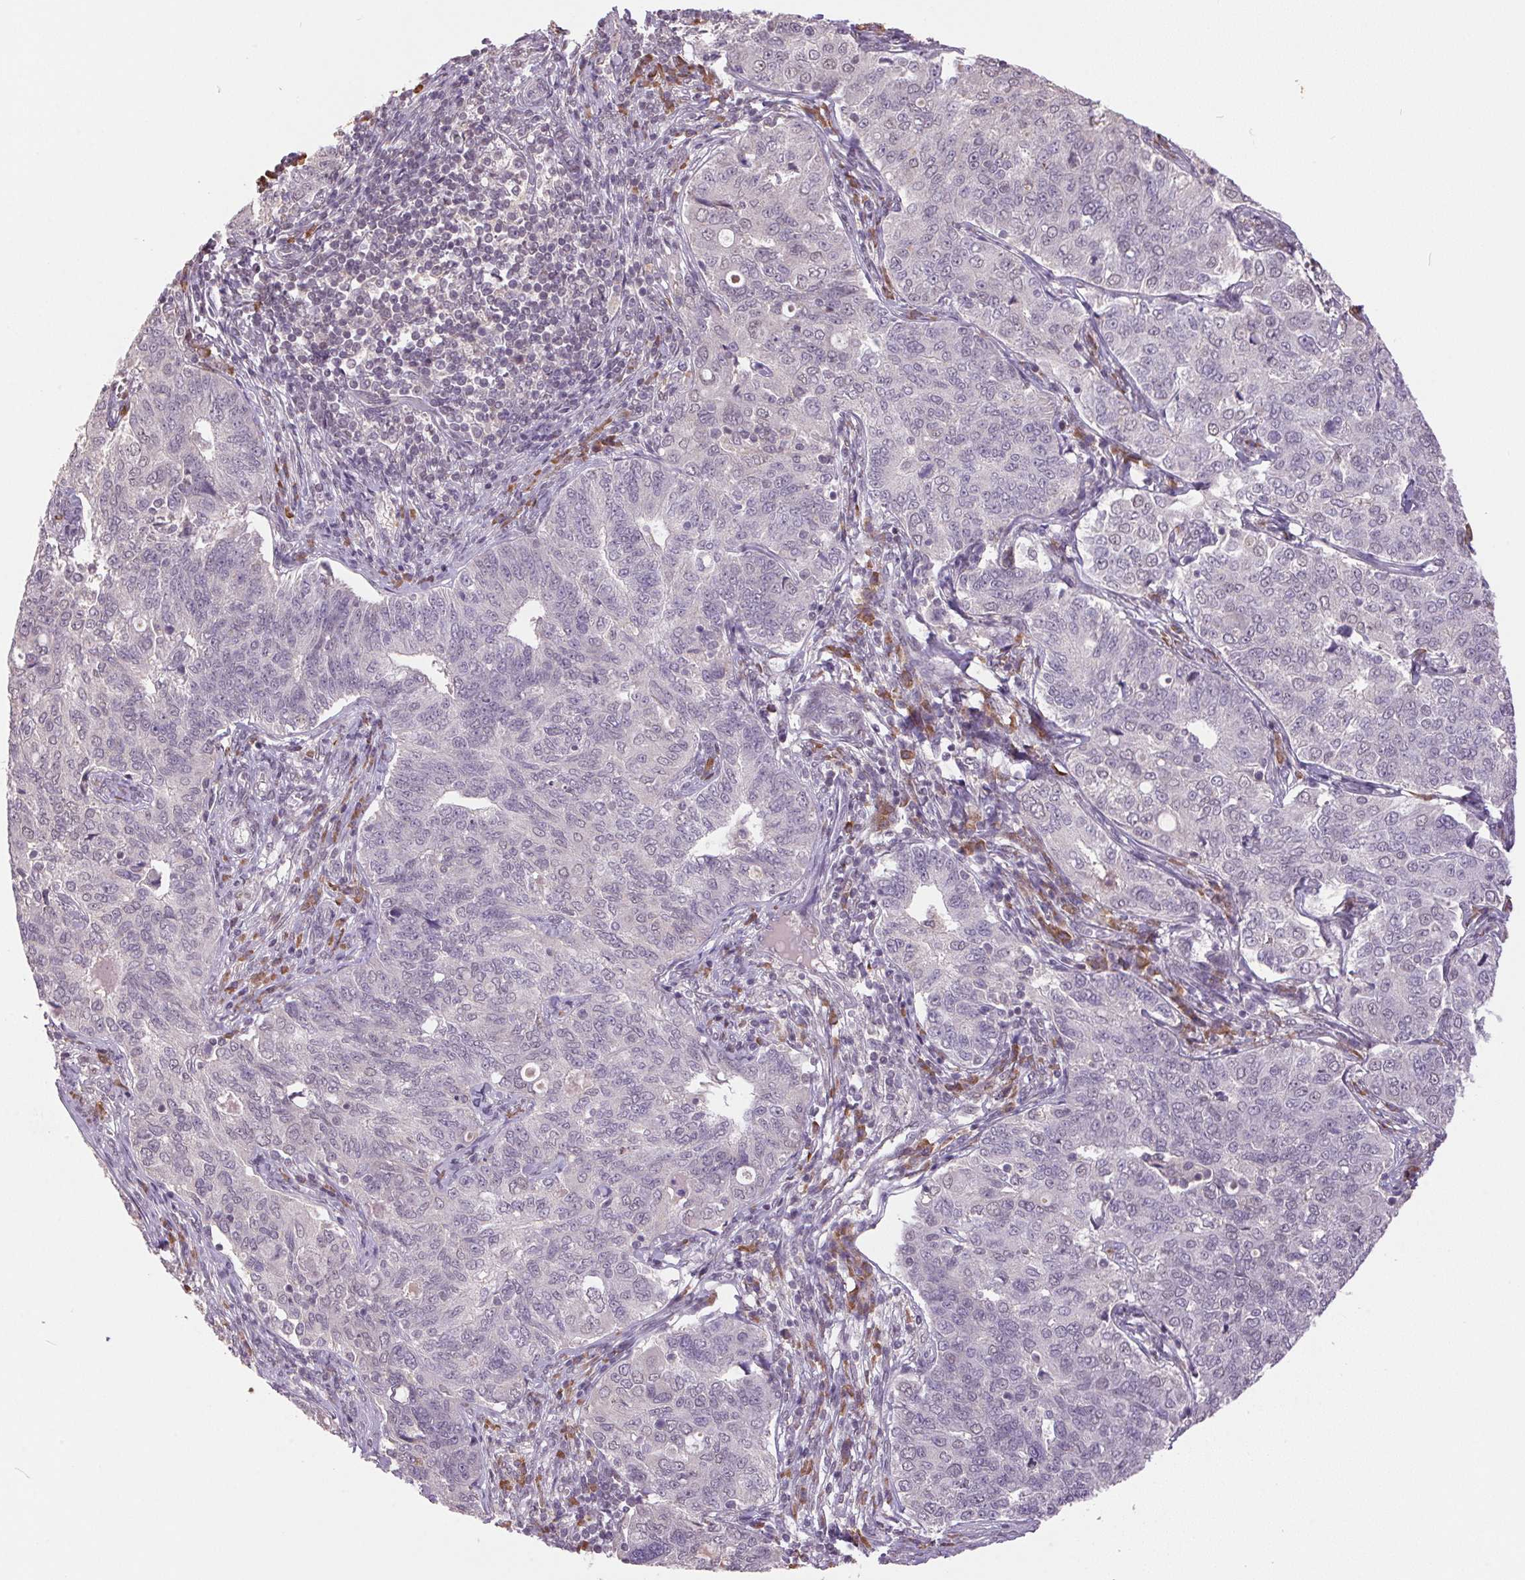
{"staining": {"intensity": "negative", "quantity": "none", "location": "none"}, "tissue": "endometrial cancer", "cell_type": "Tumor cells", "image_type": "cancer", "snomed": [{"axis": "morphology", "description": "Adenocarcinoma, NOS"}, {"axis": "topography", "description": "Endometrium"}], "caption": "An image of adenocarcinoma (endometrial) stained for a protein shows no brown staining in tumor cells.", "gene": "ZBTB4", "patient": {"sex": "female", "age": 43}}